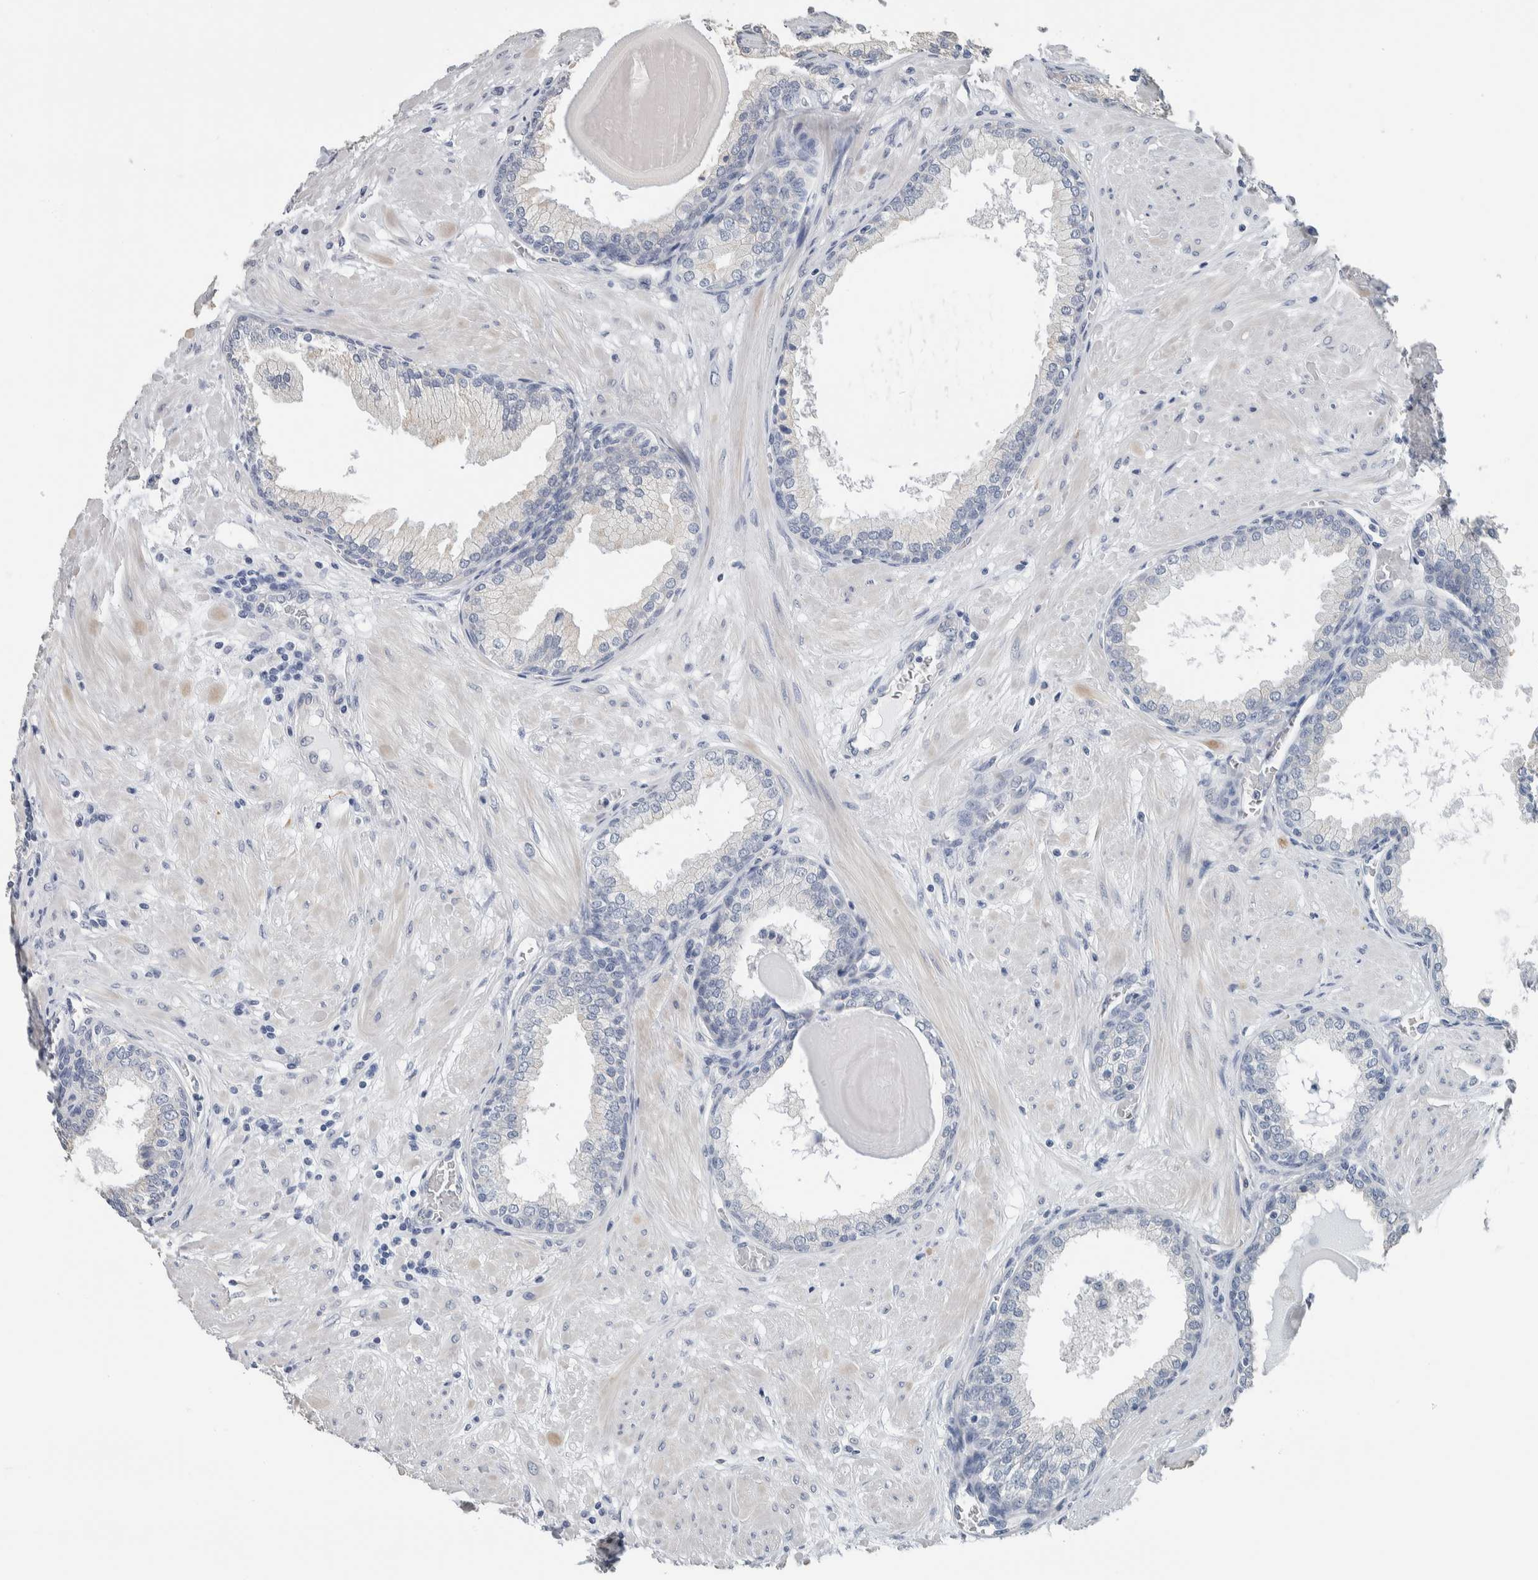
{"staining": {"intensity": "negative", "quantity": "none", "location": "none"}, "tissue": "prostate", "cell_type": "Glandular cells", "image_type": "normal", "snomed": [{"axis": "morphology", "description": "Normal tissue, NOS"}, {"axis": "topography", "description": "Prostate"}], "caption": "This is an IHC histopathology image of unremarkable prostate. There is no expression in glandular cells.", "gene": "NEFM", "patient": {"sex": "male", "age": 51}}